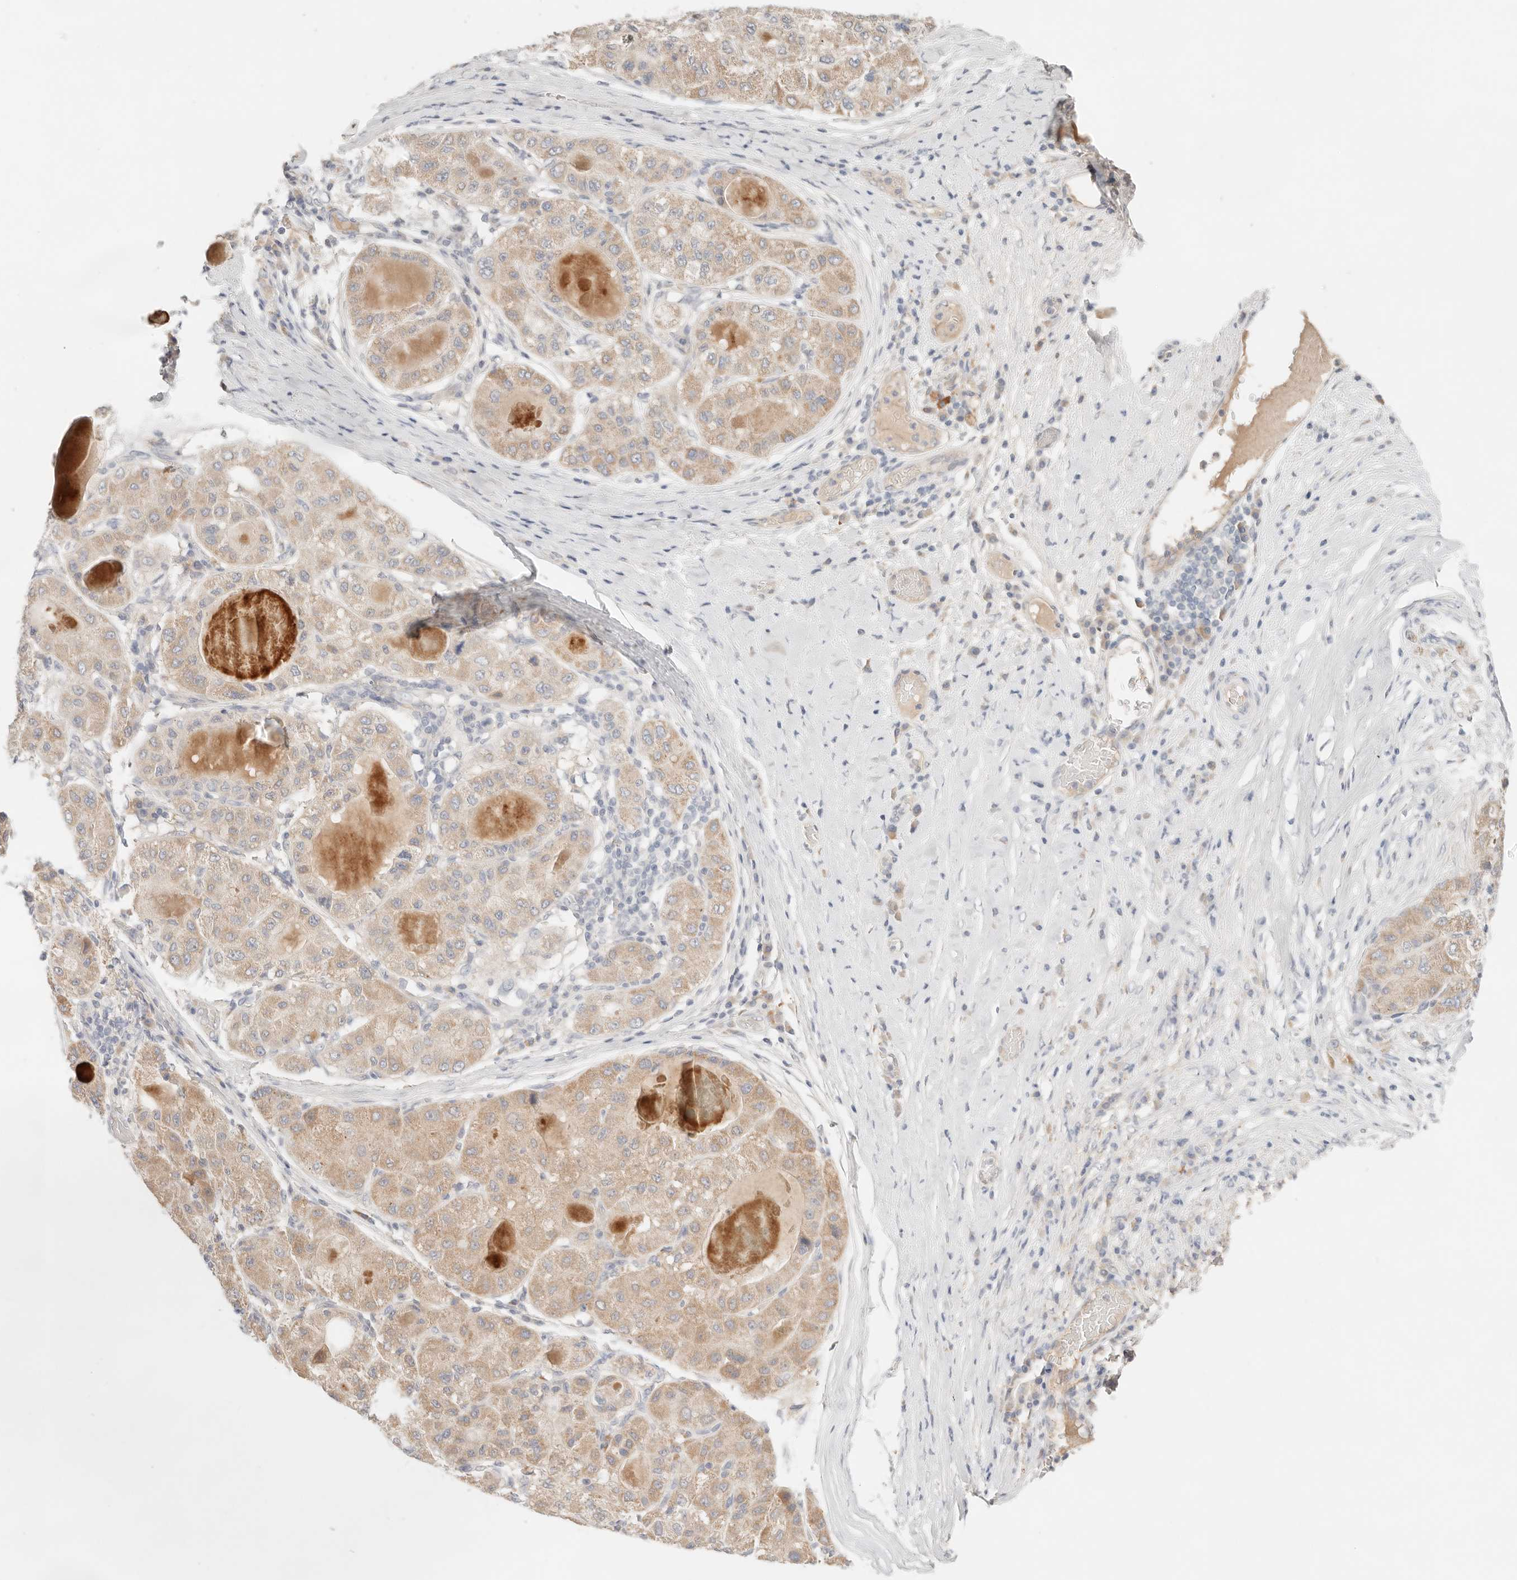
{"staining": {"intensity": "moderate", "quantity": ">75%", "location": "cytoplasmic/membranous"}, "tissue": "liver cancer", "cell_type": "Tumor cells", "image_type": "cancer", "snomed": [{"axis": "morphology", "description": "Carcinoma, Hepatocellular, NOS"}, {"axis": "topography", "description": "Liver"}], "caption": "IHC of human liver cancer (hepatocellular carcinoma) displays medium levels of moderate cytoplasmic/membranous positivity in approximately >75% of tumor cells.", "gene": "SPHK1", "patient": {"sex": "male", "age": 80}}